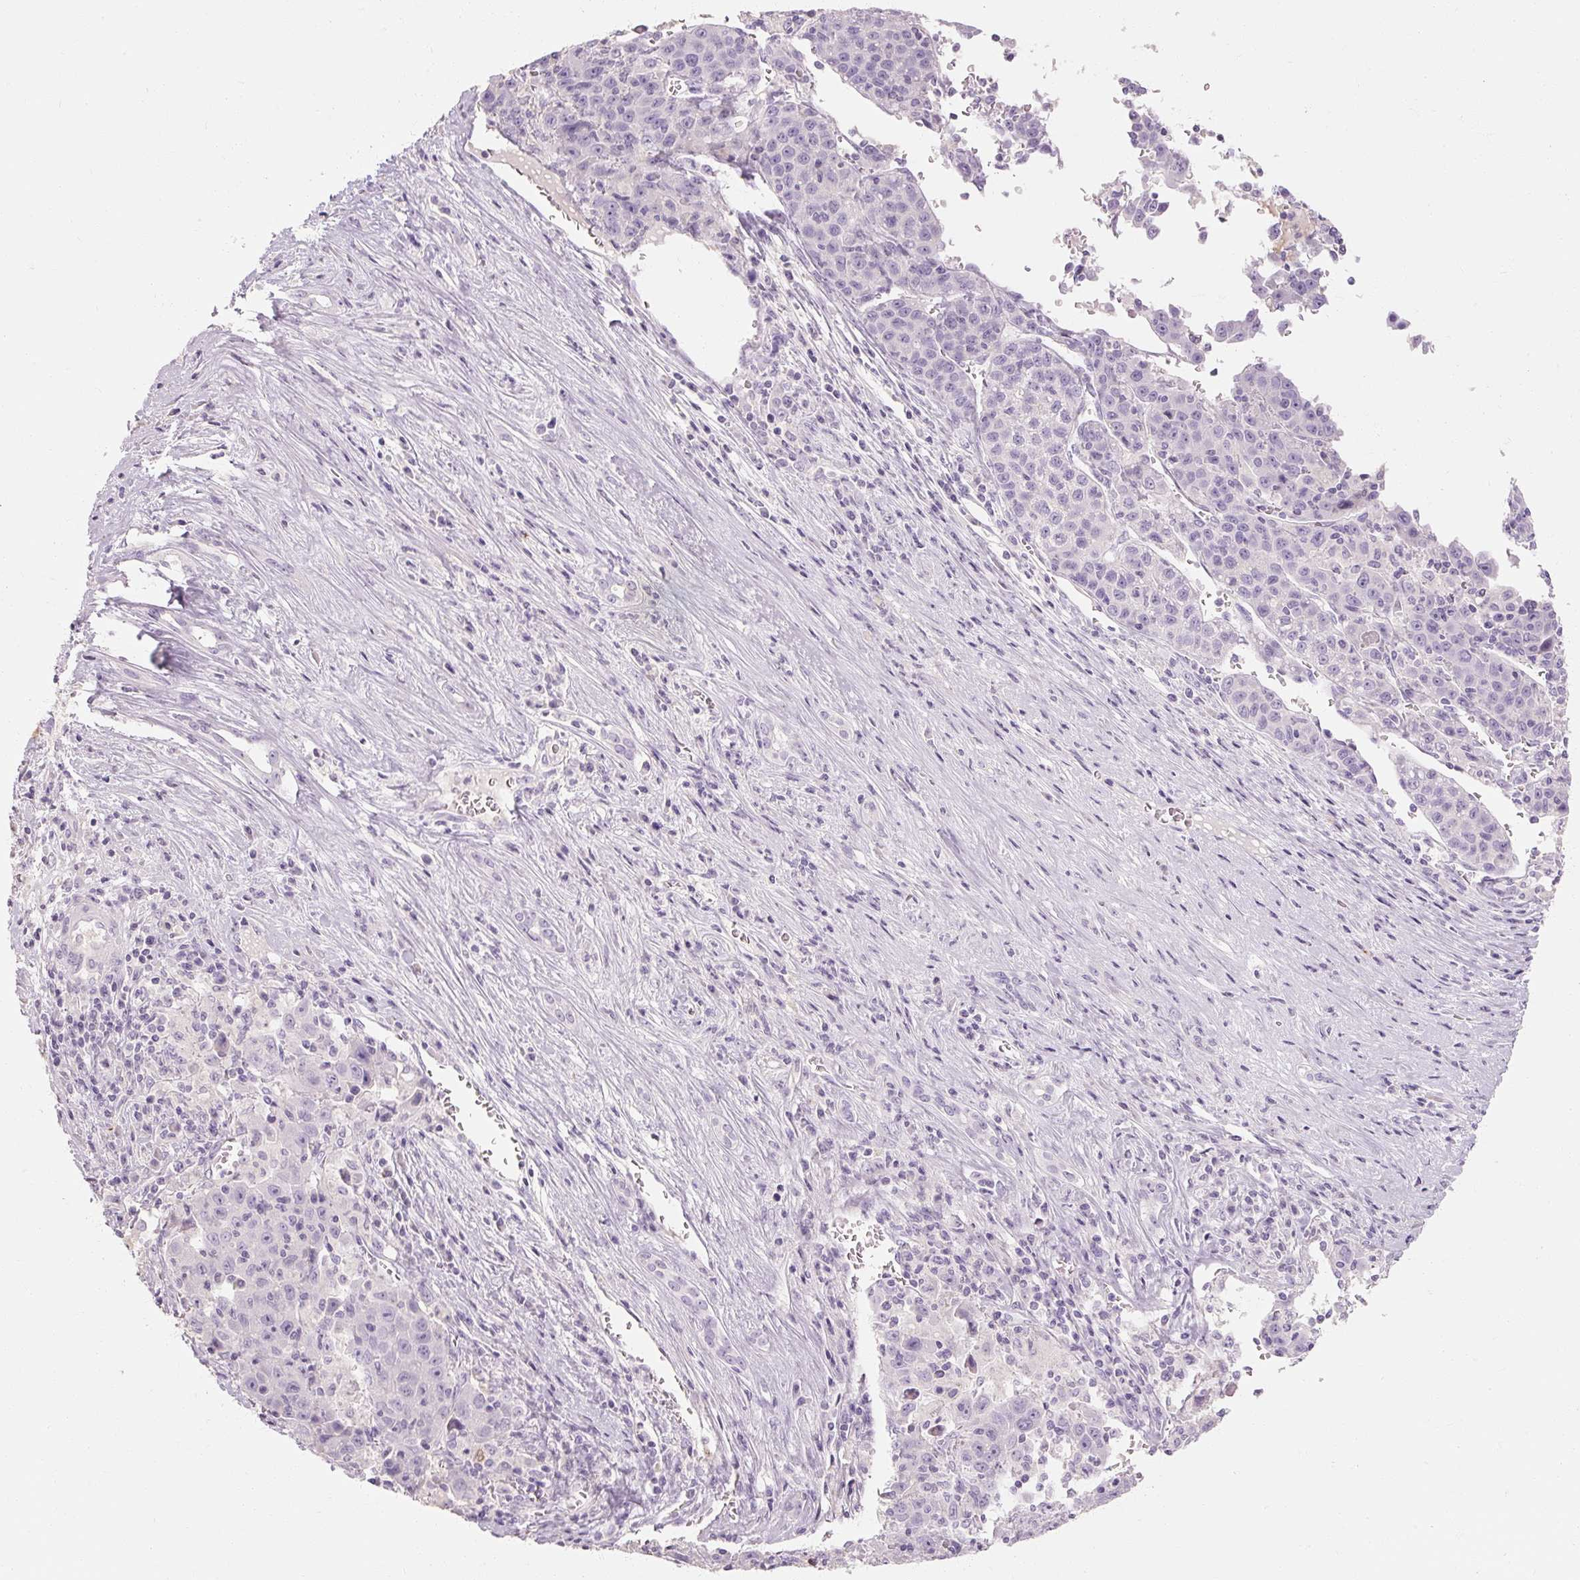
{"staining": {"intensity": "negative", "quantity": "none", "location": "none"}, "tissue": "liver cancer", "cell_type": "Tumor cells", "image_type": "cancer", "snomed": [{"axis": "morphology", "description": "Carcinoma, Hepatocellular, NOS"}, {"axis": "topography", "description": "Liver"}], "caption": "A high-resolution image shows IHC staining of liver hepatocellular carcinoma, which shows no significant positivity in tumor cells.", "gene": "NFE2L3", "patient": {"sex": "female", "age": 53}}